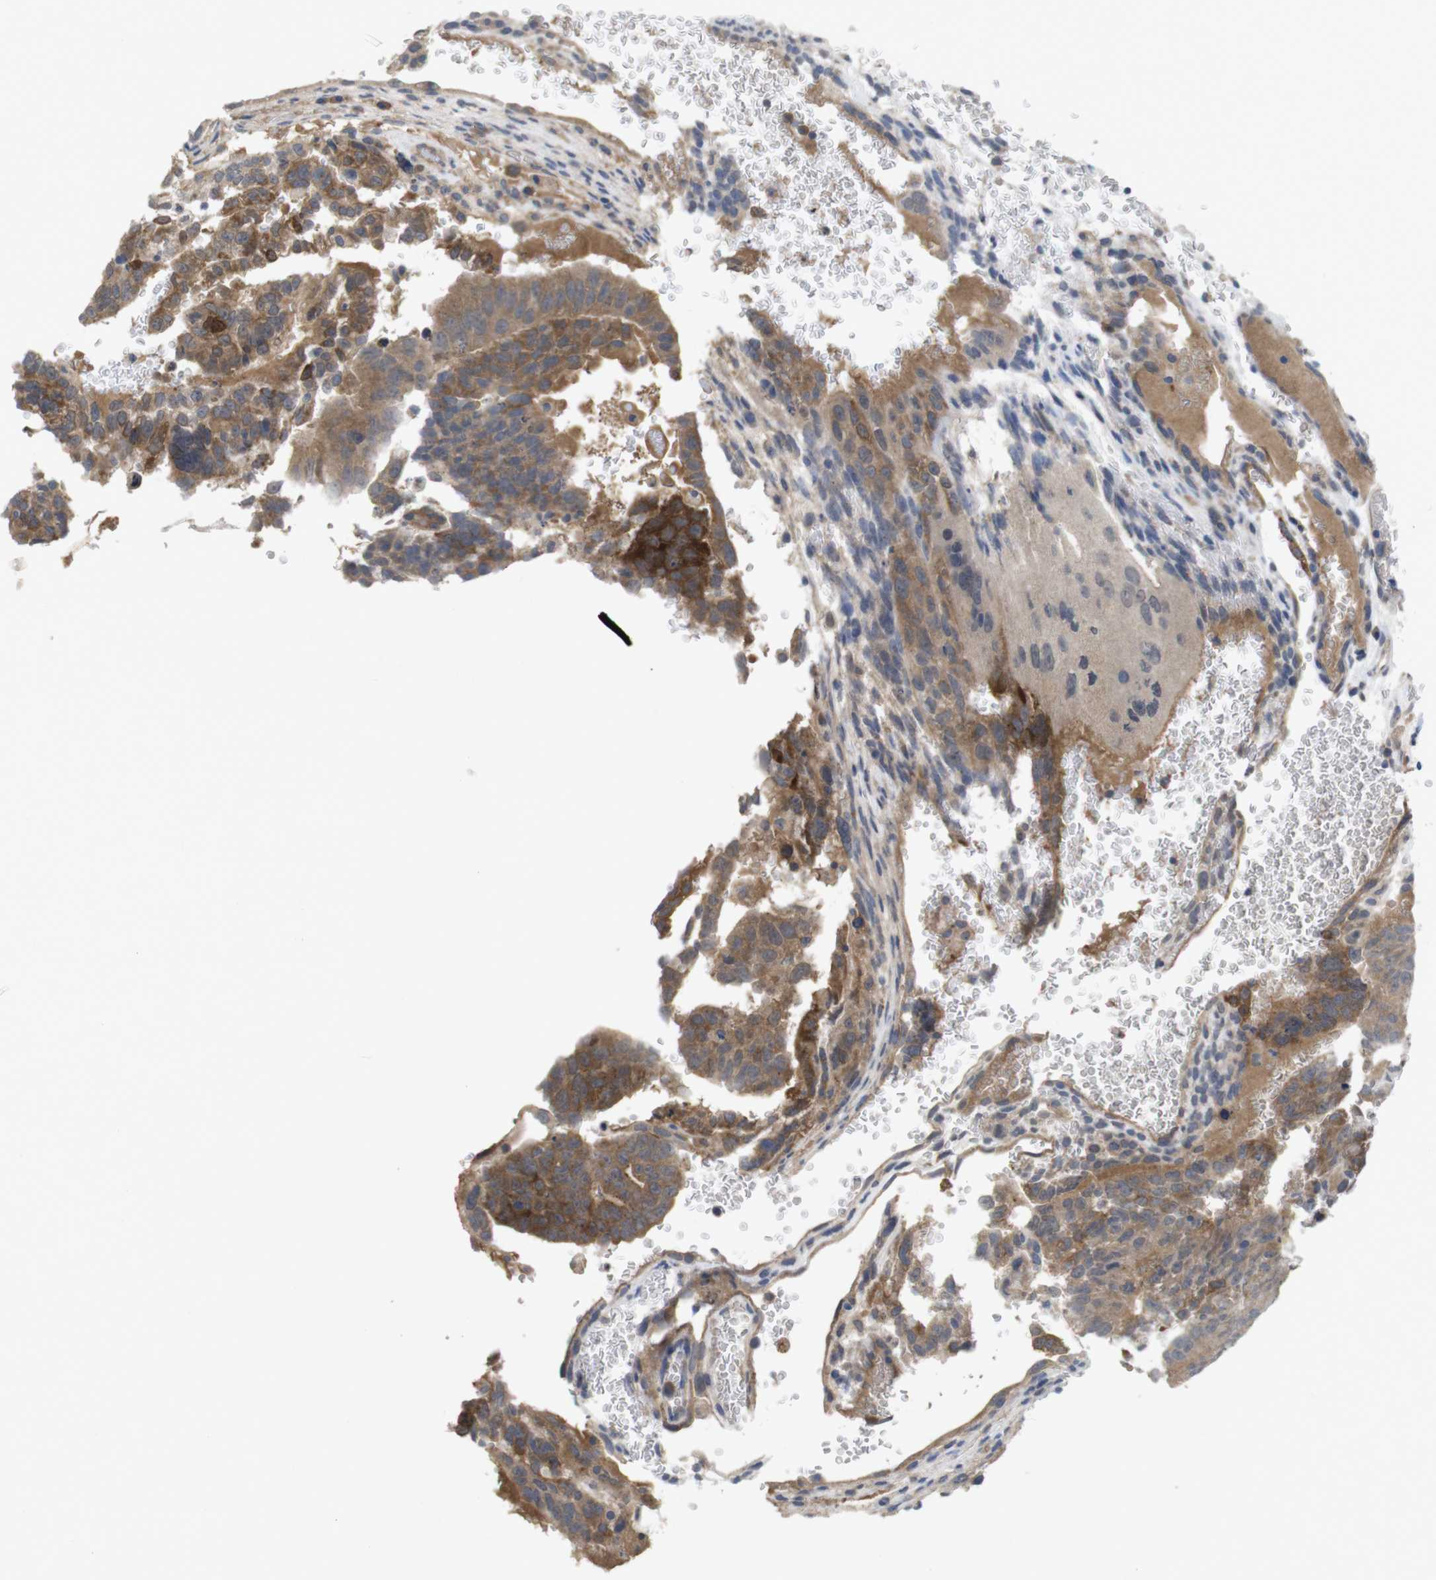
{"staining": {"intensity": "moderate", "quantity": ">75%", "location": "cytoplasmic/membranous"}, "tissue": "testis cancer", "cell_type": "Tumor cells", "image_type": "cancer", "snomed": [{"axis": "morphology", "description": "Seminoma, NOS"}, {"axis": "morphology", "description": "Carcinoma, Embryonal, NOS"}, {"axis": "topography", "description": "Testis"}], "caption": "There is medium levels of moderate cytoplasmic/membranous expression in tumor cells of testis seminoma, as demonstrated by immunohistochemical staining (brown color).", "gene": "BCAR3", "patient": {"sex": "male", "age": 52}}